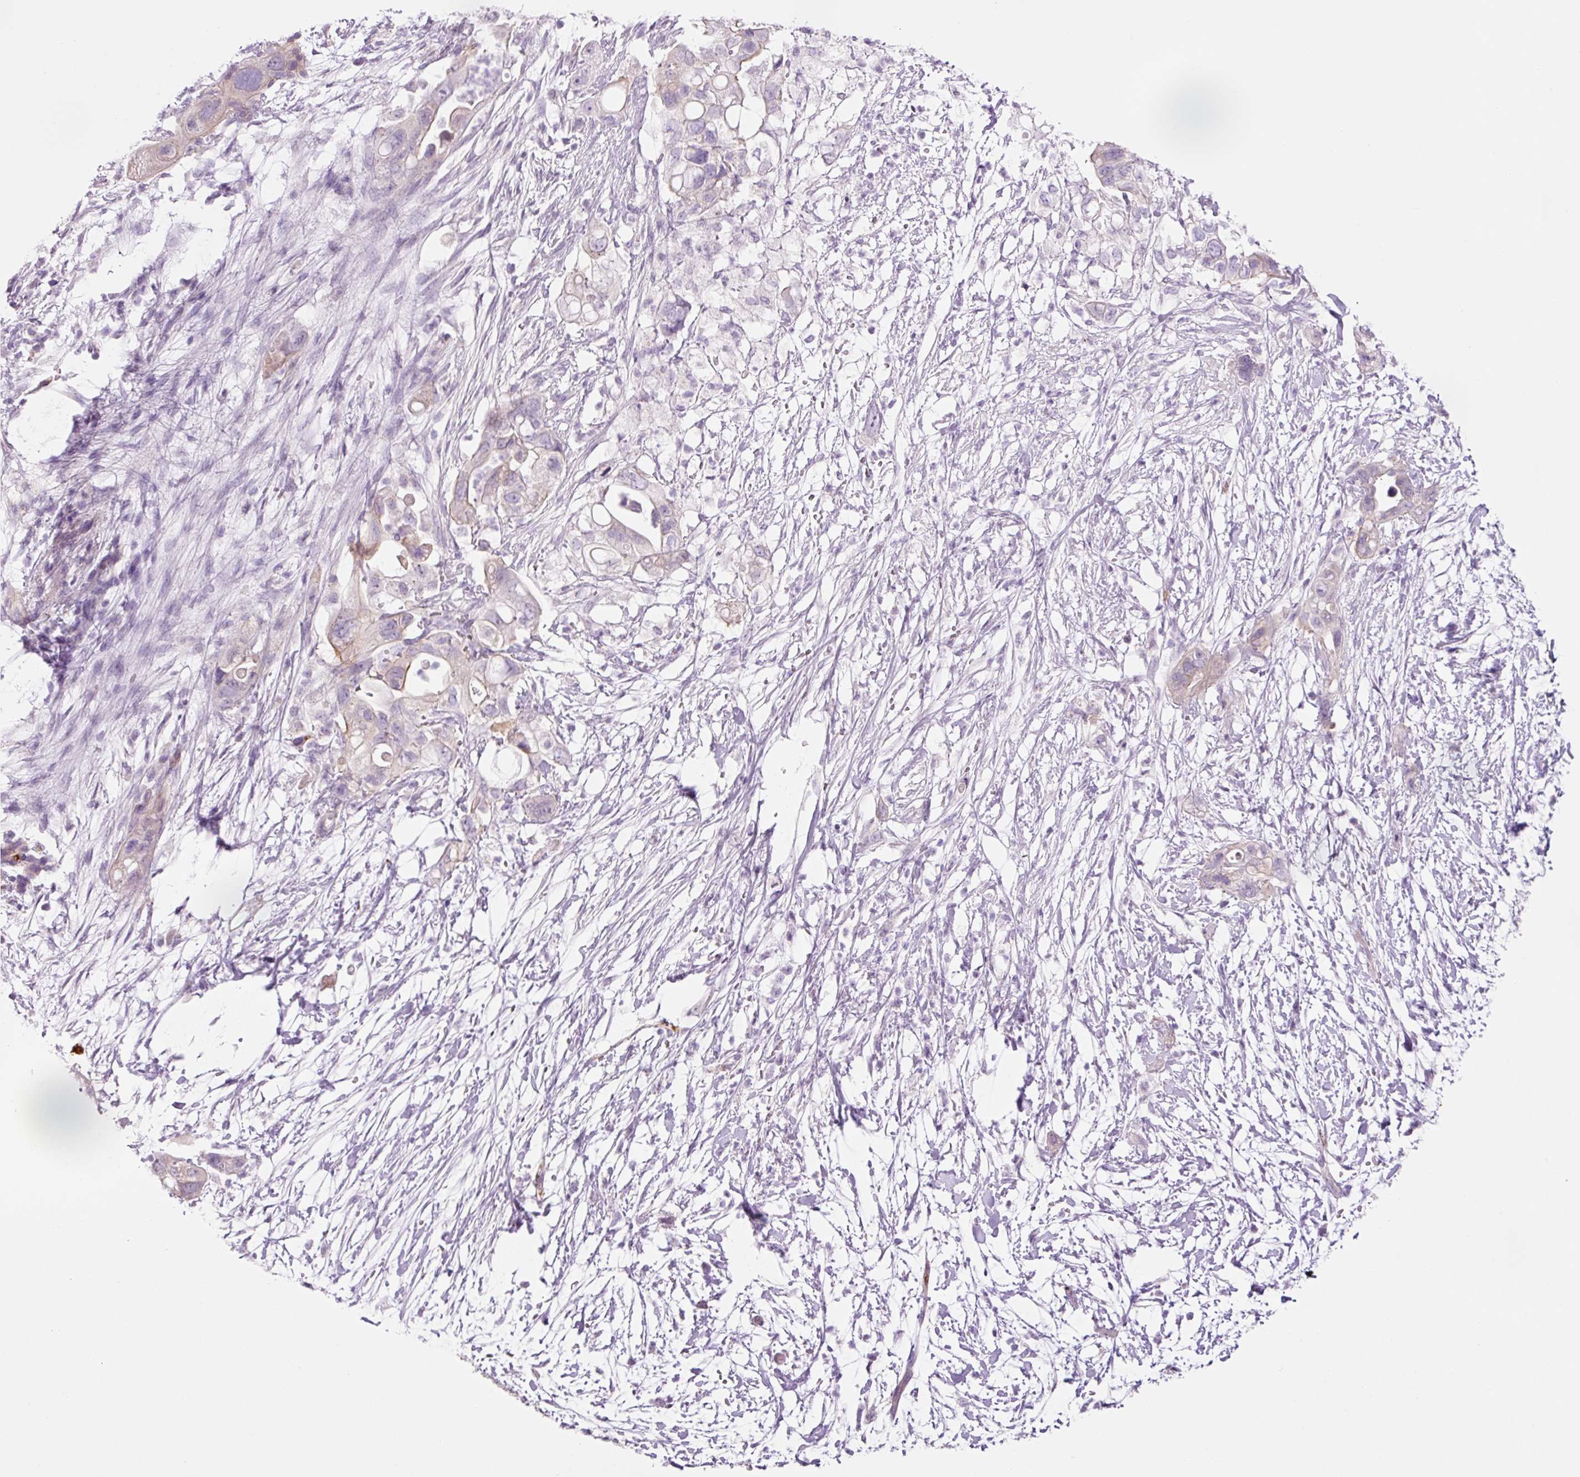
{"staining": {"intensity": "weak", "quantity": "<25%", "location": "cytoplasmic/membranous"}, "tissue": "pancreatic cancer", "cell_type": "Tumor cells", "image_type": "cancer", "snomed": [{"axis": "morphology", "description": "Adenocarcinoma, NOS"}, {"axis": "topography", "description": "Pancreas"}], "caption": "High magnification brightfield microscopy of pancreatic adenocarcinoma stained with DAB (3,3'-diaminobenzidine) (brown) and counterstained with hematoxylin (blue): tumor cells show no significant positivity.", "gene": "HSPA4L", "patient": {"sex": "female", "age": 72}}